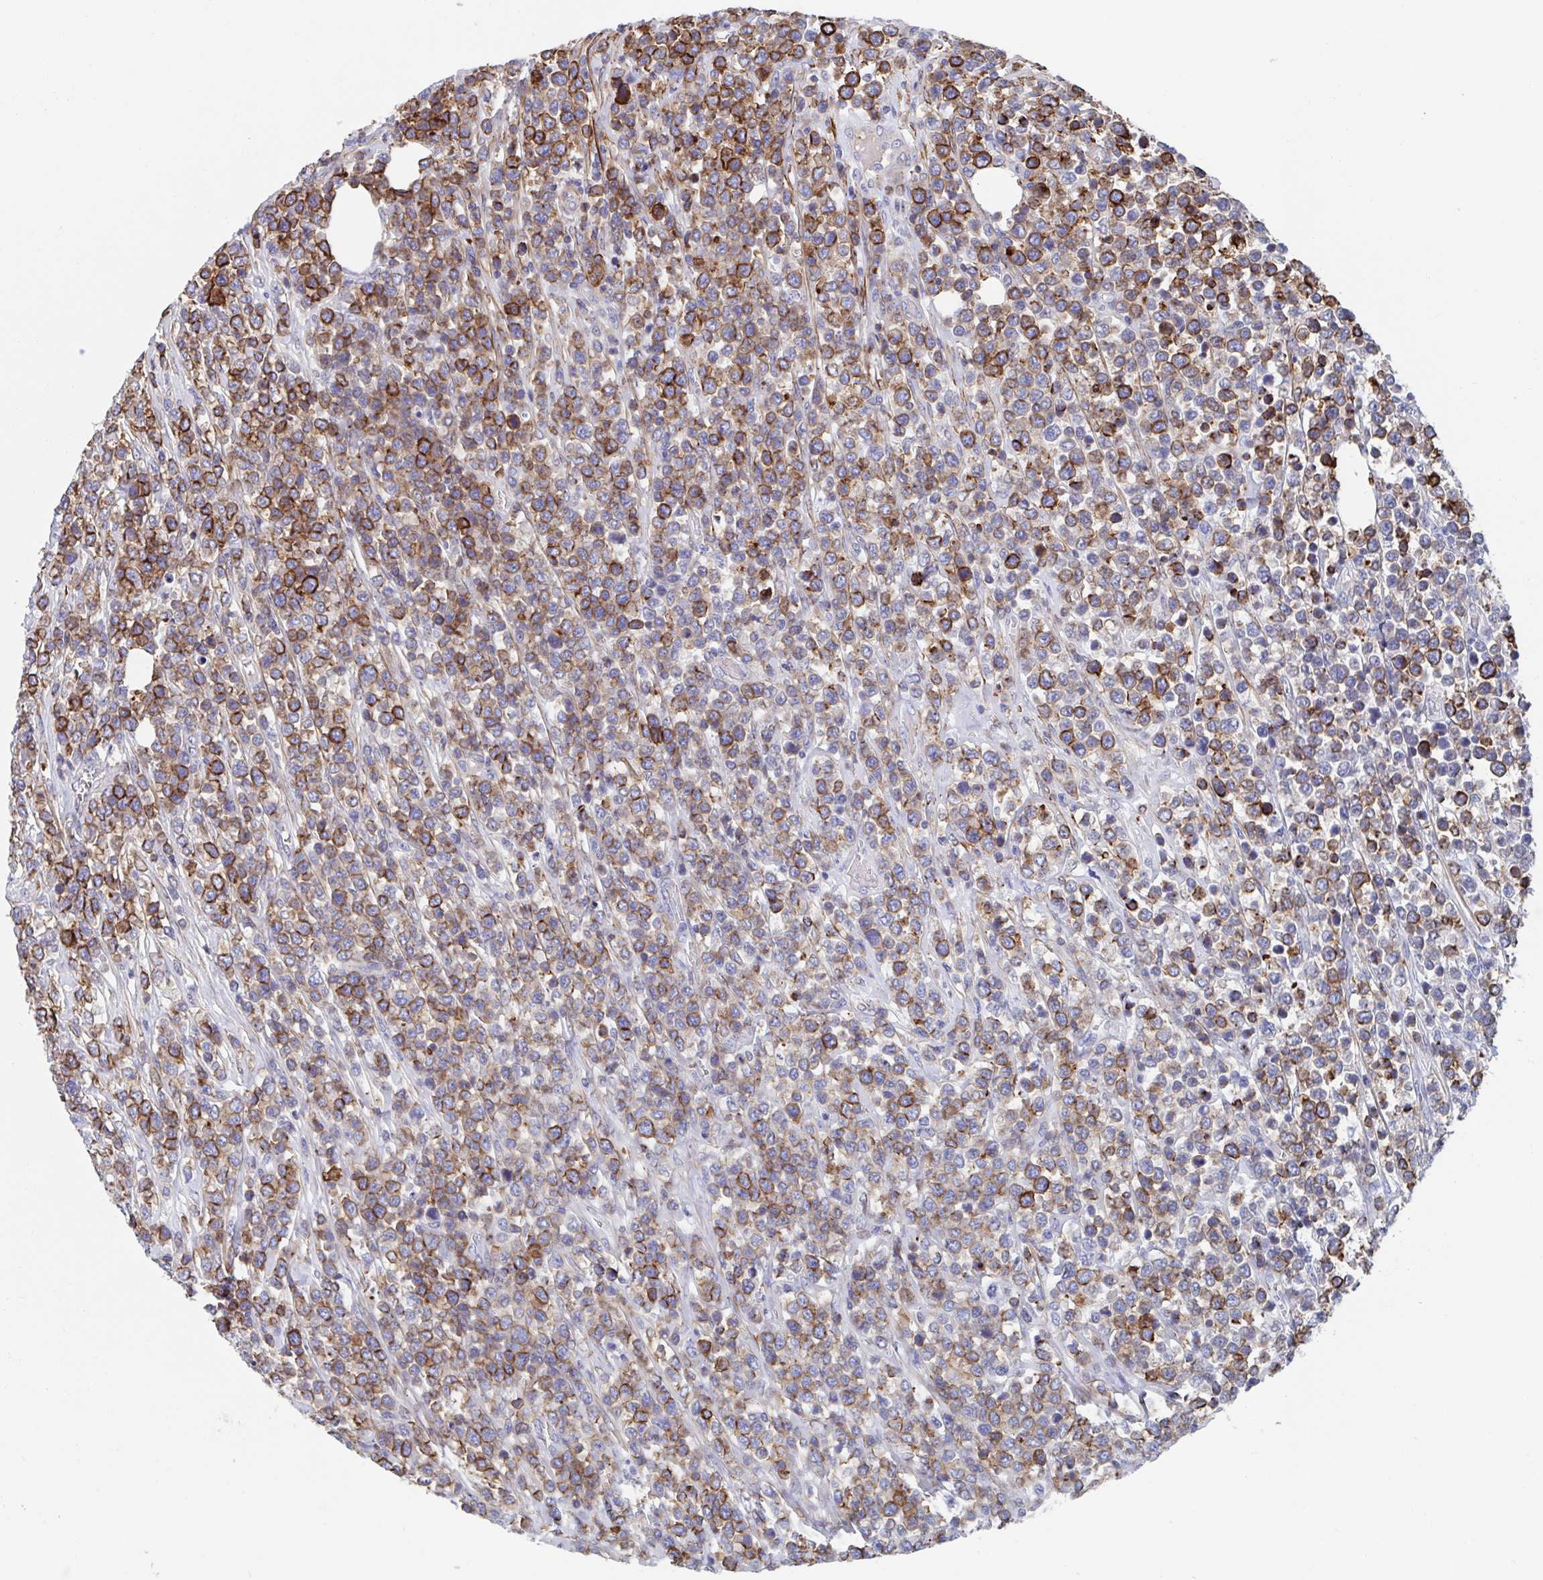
{"staining": {"intensity": "moderate", "quantity": "25%-75%", "location": "cytoplasmic/membranous"}, "tissue": "lymphoma", "cell_type": "Tumor cells", "image_type": "cancer", "snomed": [{"axis": "morphology", "description": "Malignant lymphoma, non-Hodgkin's type, High grade"}, {"axis": "topography", "description": "Soft tissue"}], "caption": "Malignant lymphoma, non-Hodgkin's type (high-grade) stained for a protein reveals moderate cytoplasmic/membranous positivity in tumor cells.", "gene": "KLC3", "patient": {"sex": "female", "age": 56}}